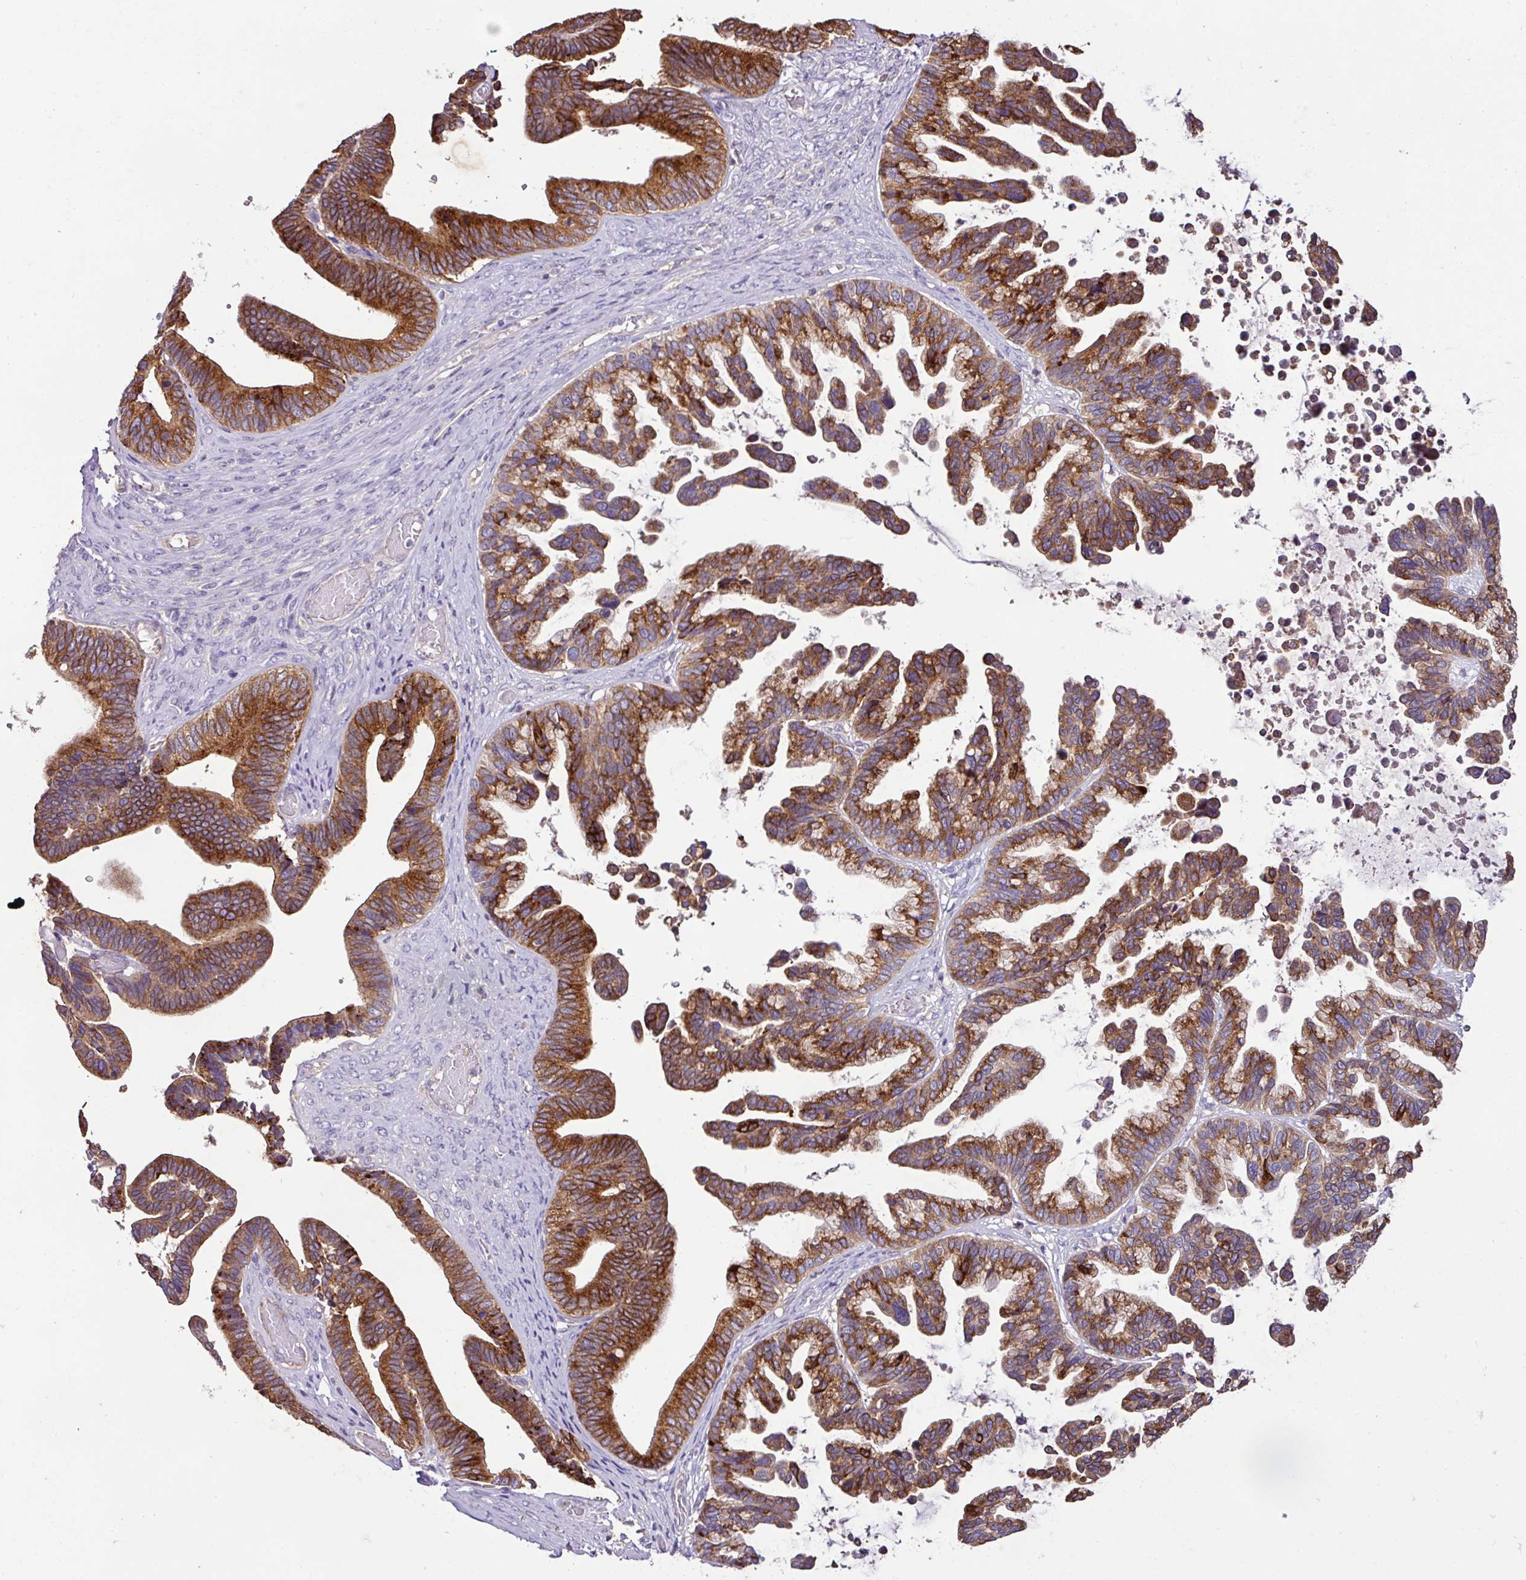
{"staining": {"intensity": "strong", "quantity": ">75%", "location": "cytoplasmic/membranous"}, "tissue": "ovarian cancer", "cell_type": "Tumor cells", "image_type": "cancer", "snomed": [{"axis": "morphology", "description": "Cystadenocarcinoma, serous, NOS"}, {"axis": "topography", "description": "Ovary"}], "caption": "Approximately >75% of tumor cells in human ovarian cancer (serous cystadenocarcinoma) exhibit strong cytoplasmic/membranous protein staining as visualized by brown immunohistochemical staining.", "gene": "AGR3", "patient": {"sex": "female", "age": 56}}